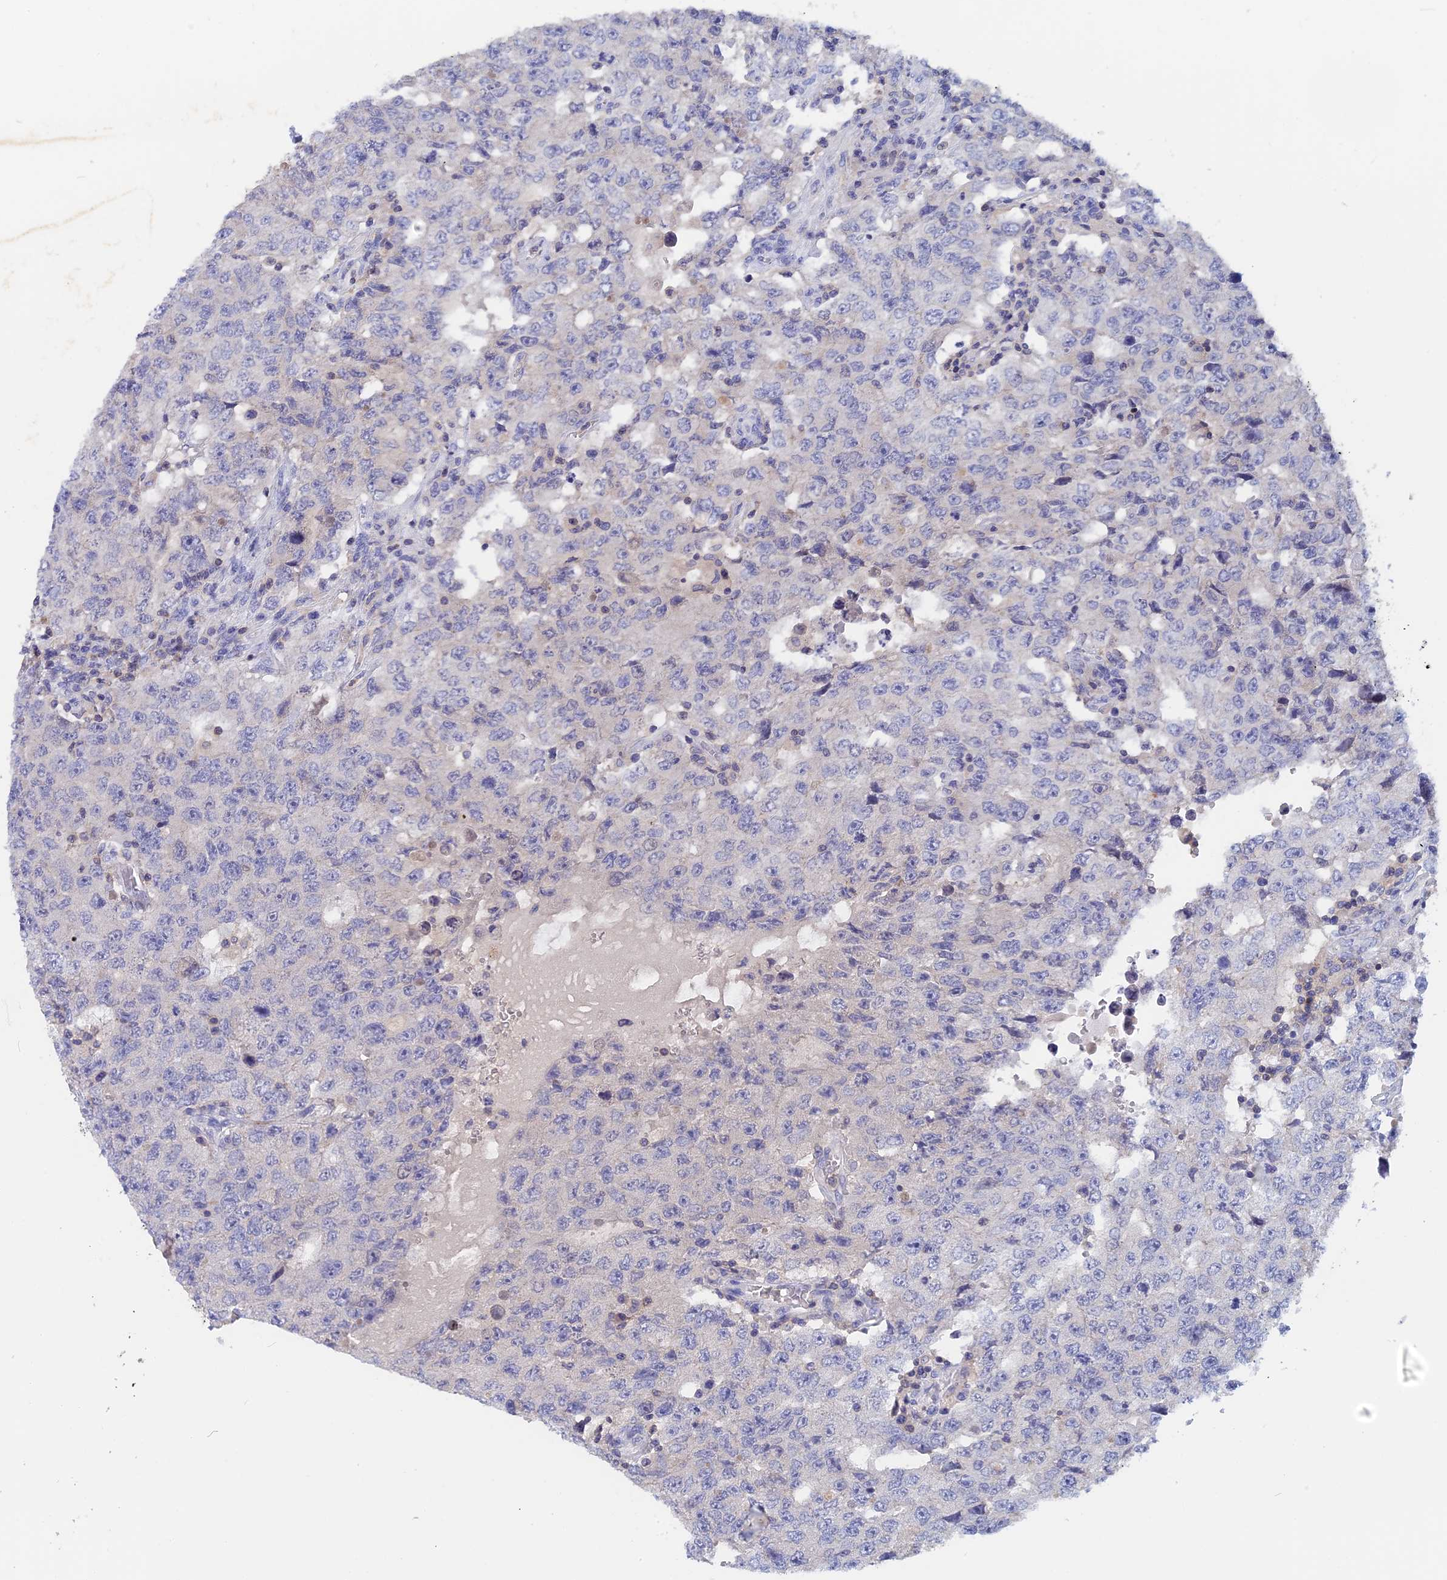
{"staining": {"intensity": "negative", "quantity": "none", "location": "none"}, "tissue": "testis cancer", "cell_type": "Tumor cells", "image_type": "cancer", "snomed": [{"axis": "morphology", "description": "Carcinoma, Embryonal, NOS"}, {"axis": "topography", "description": "Testis"}], "caption": "High power microscopy micrograph of an immunohistochemistry histopathology image of testis cancer, revealing no significant expression in tumor cells.", "gene": "ACP7", "patient": {"sex": "male", "age": 26}}